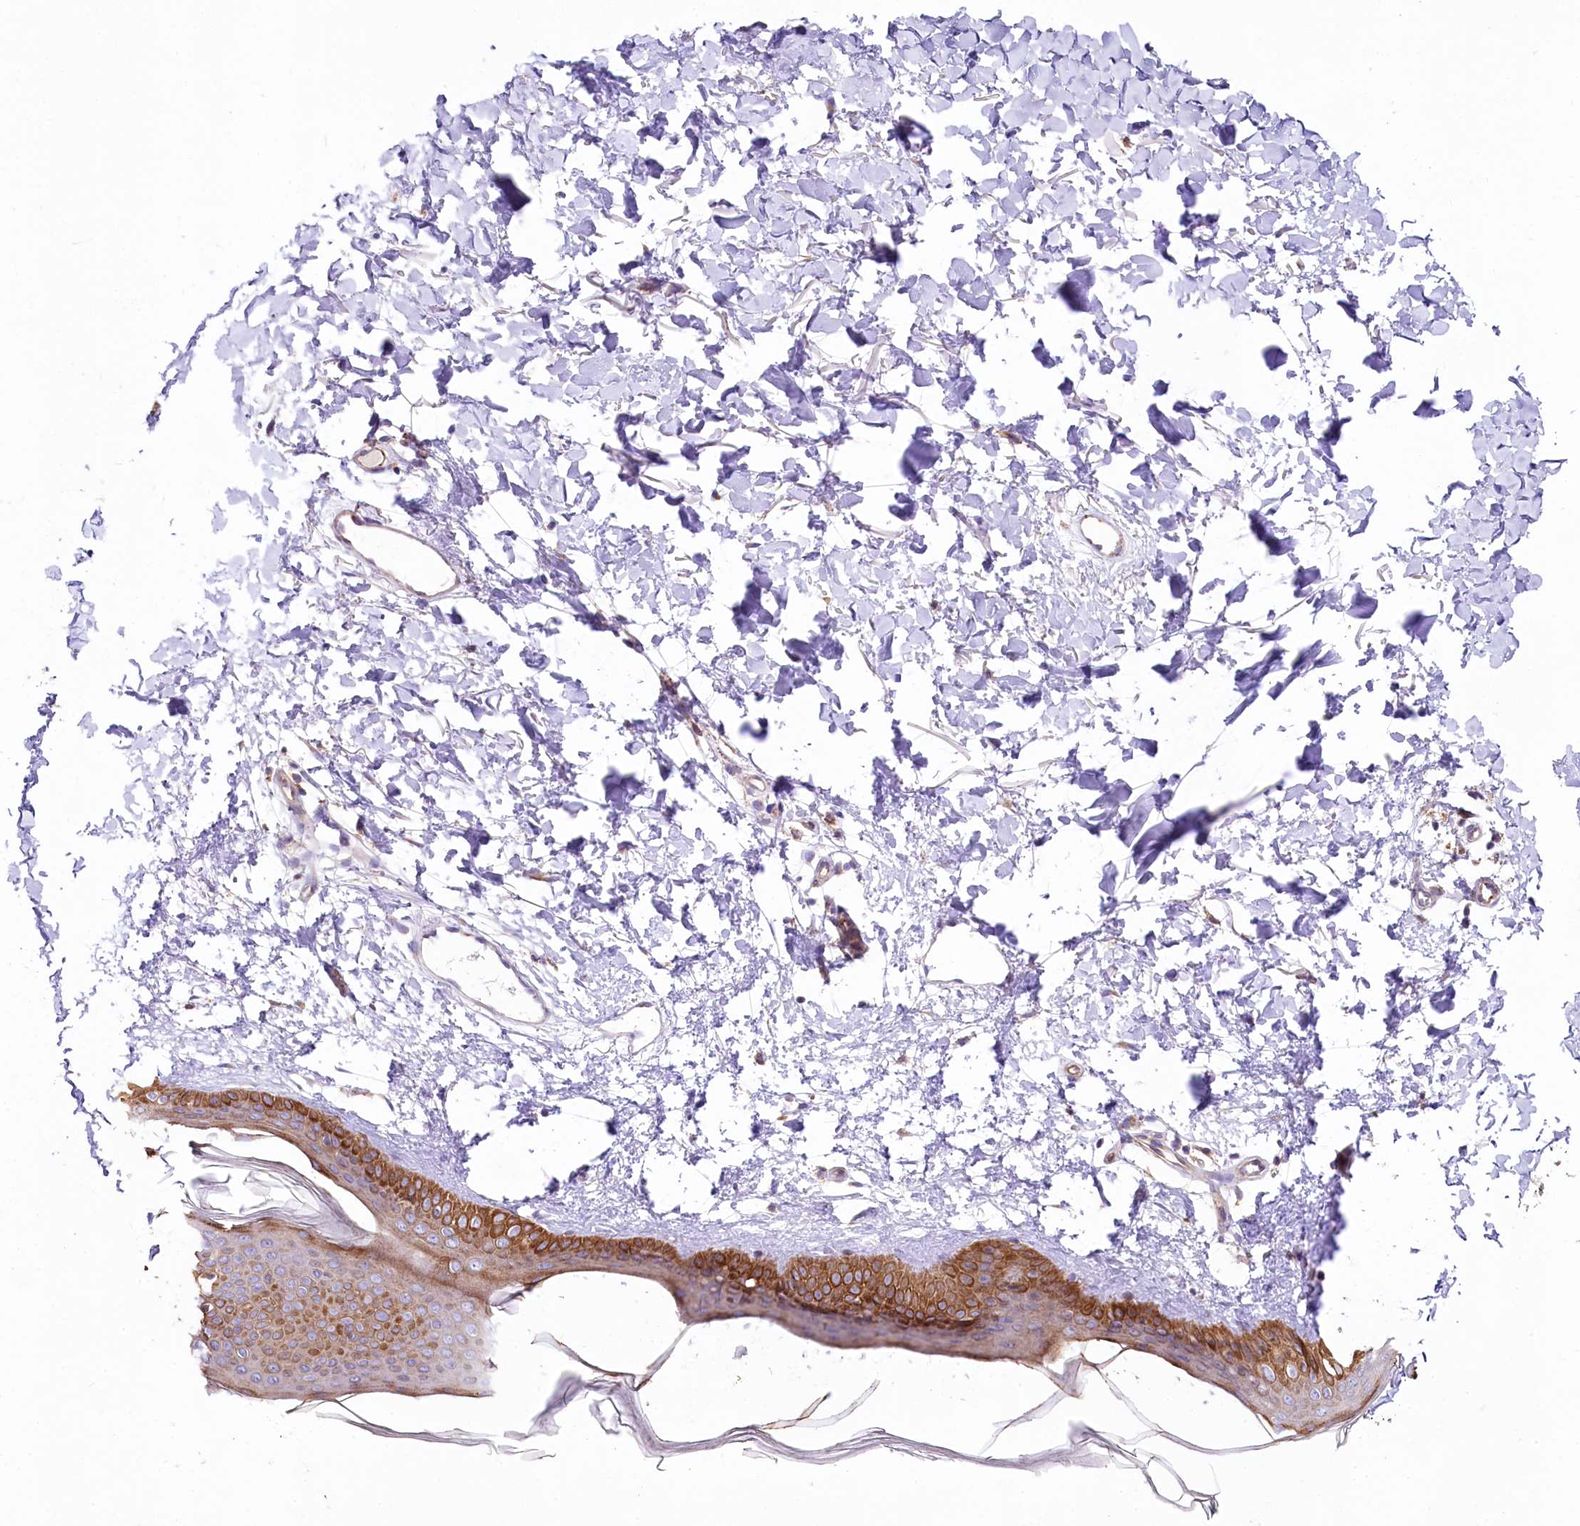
{"staining": {"intensity": "weak", "quantity": "25%-75%", "location": "cytoplasmic/membranous"}, "tissue": "skin", "cell_type": "Fibroblasts", "image_type": "normal", "snomed": [{"axis": "morphology", "description": "Normal tissue, NOS"}, {"axis": "topography", "description": "Skin"}], "caption": "Weak cytoplasmic/membranous expression for a protein is seen in about 25%-75% of fibroblasts of normal skin using immunohistochemistry.", "gene": "STX6", "patient": {"sex": "female", "age": 58}}